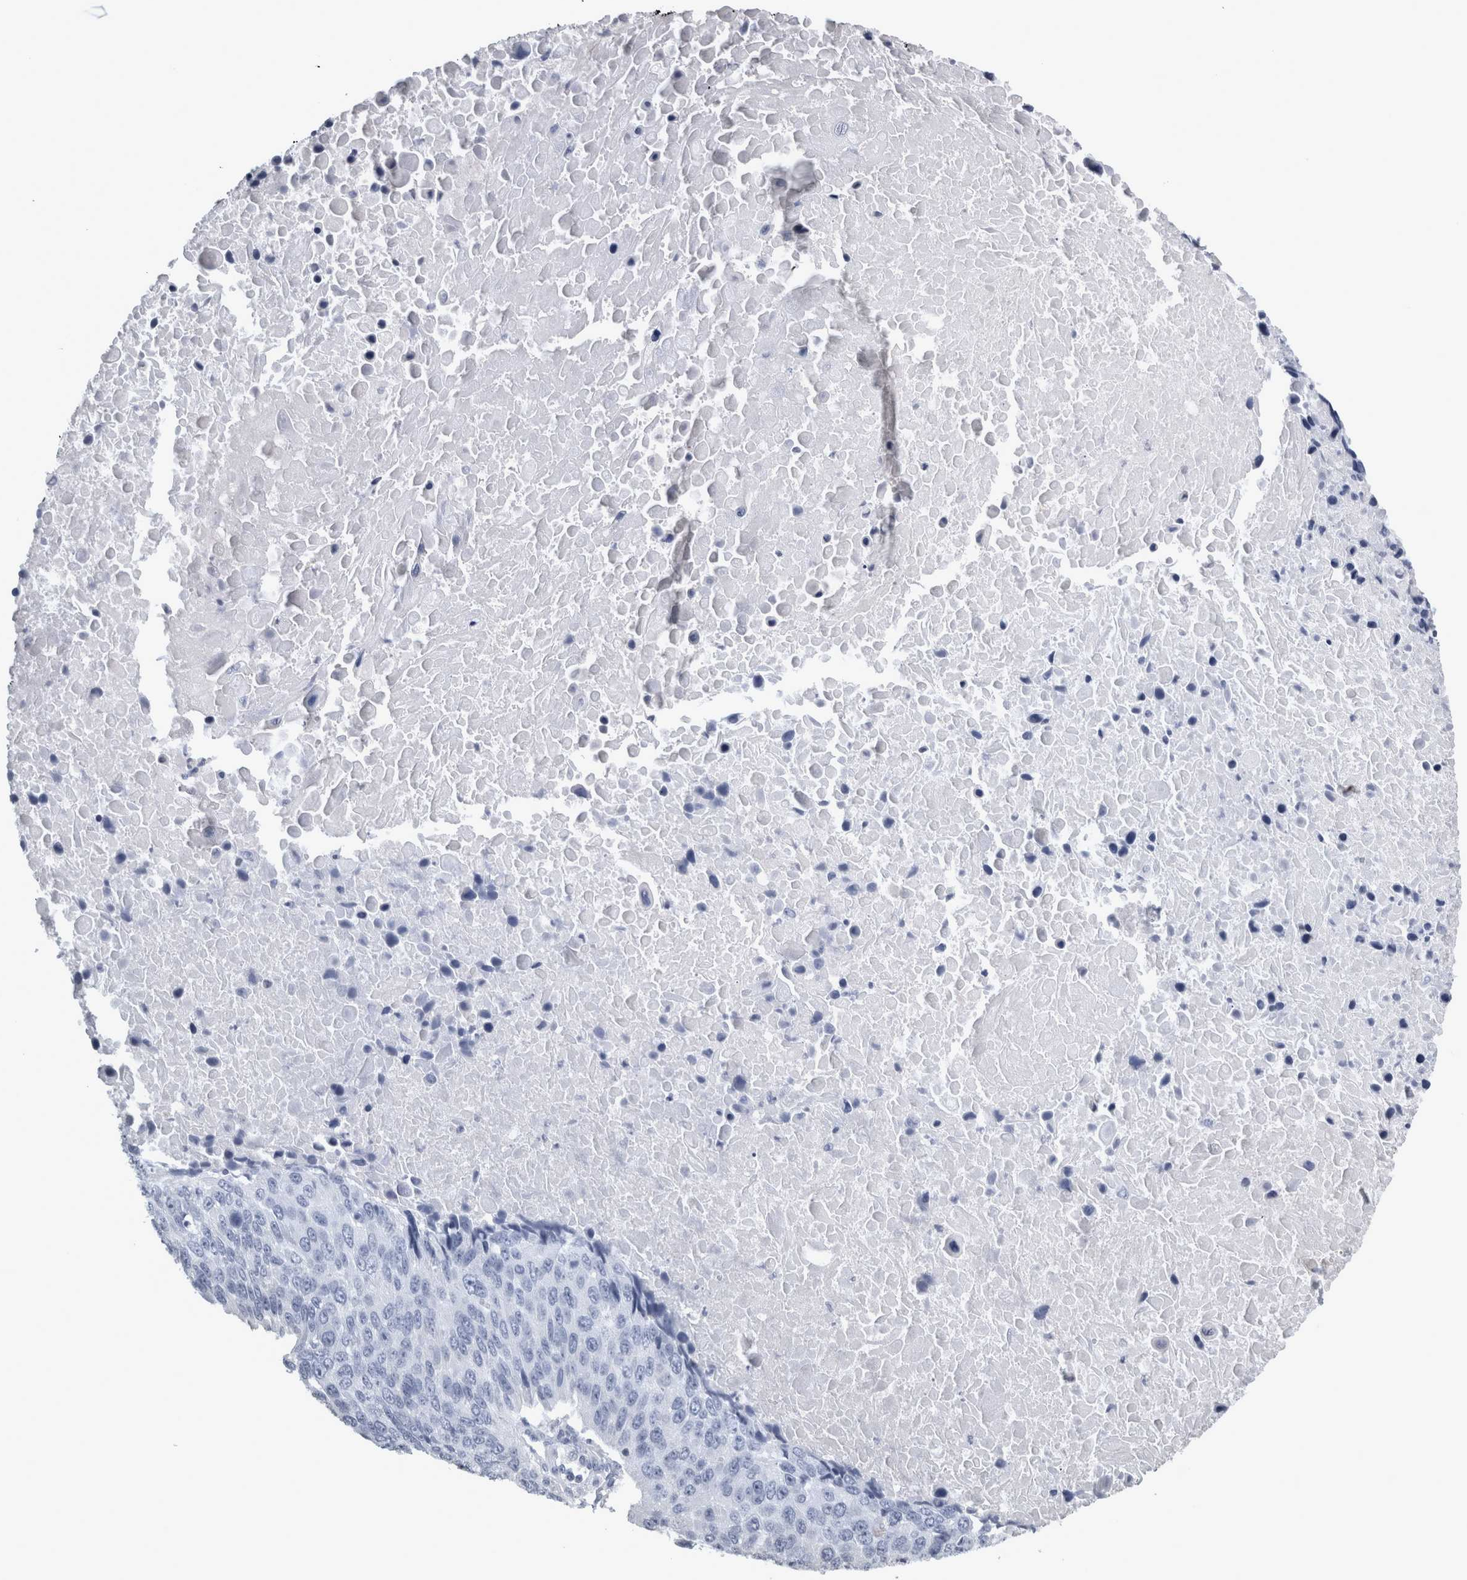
{"staining": {"intensity": "negative", "quantity": "none", "location": "none"}, "tissue": "lung cancer", "cell_type": "Tumor cells", "image_type": "cancer", "snomed": [{"axis": "morphology", "description": "Squamous cell carcinoma, NOS"}, {"axis": "topography", "description": "Lung"}], "caption": "High magnification brightfield microscopy of squamous cell carcinoma (lung) stained with DAB (3,3'-diaminobenzidine) (brown) and counterstained with hematoxylin (blue): tumor cells show no significant expression.", "gene": "TCAP", "patient": {"sex": "male", "age": 66}}